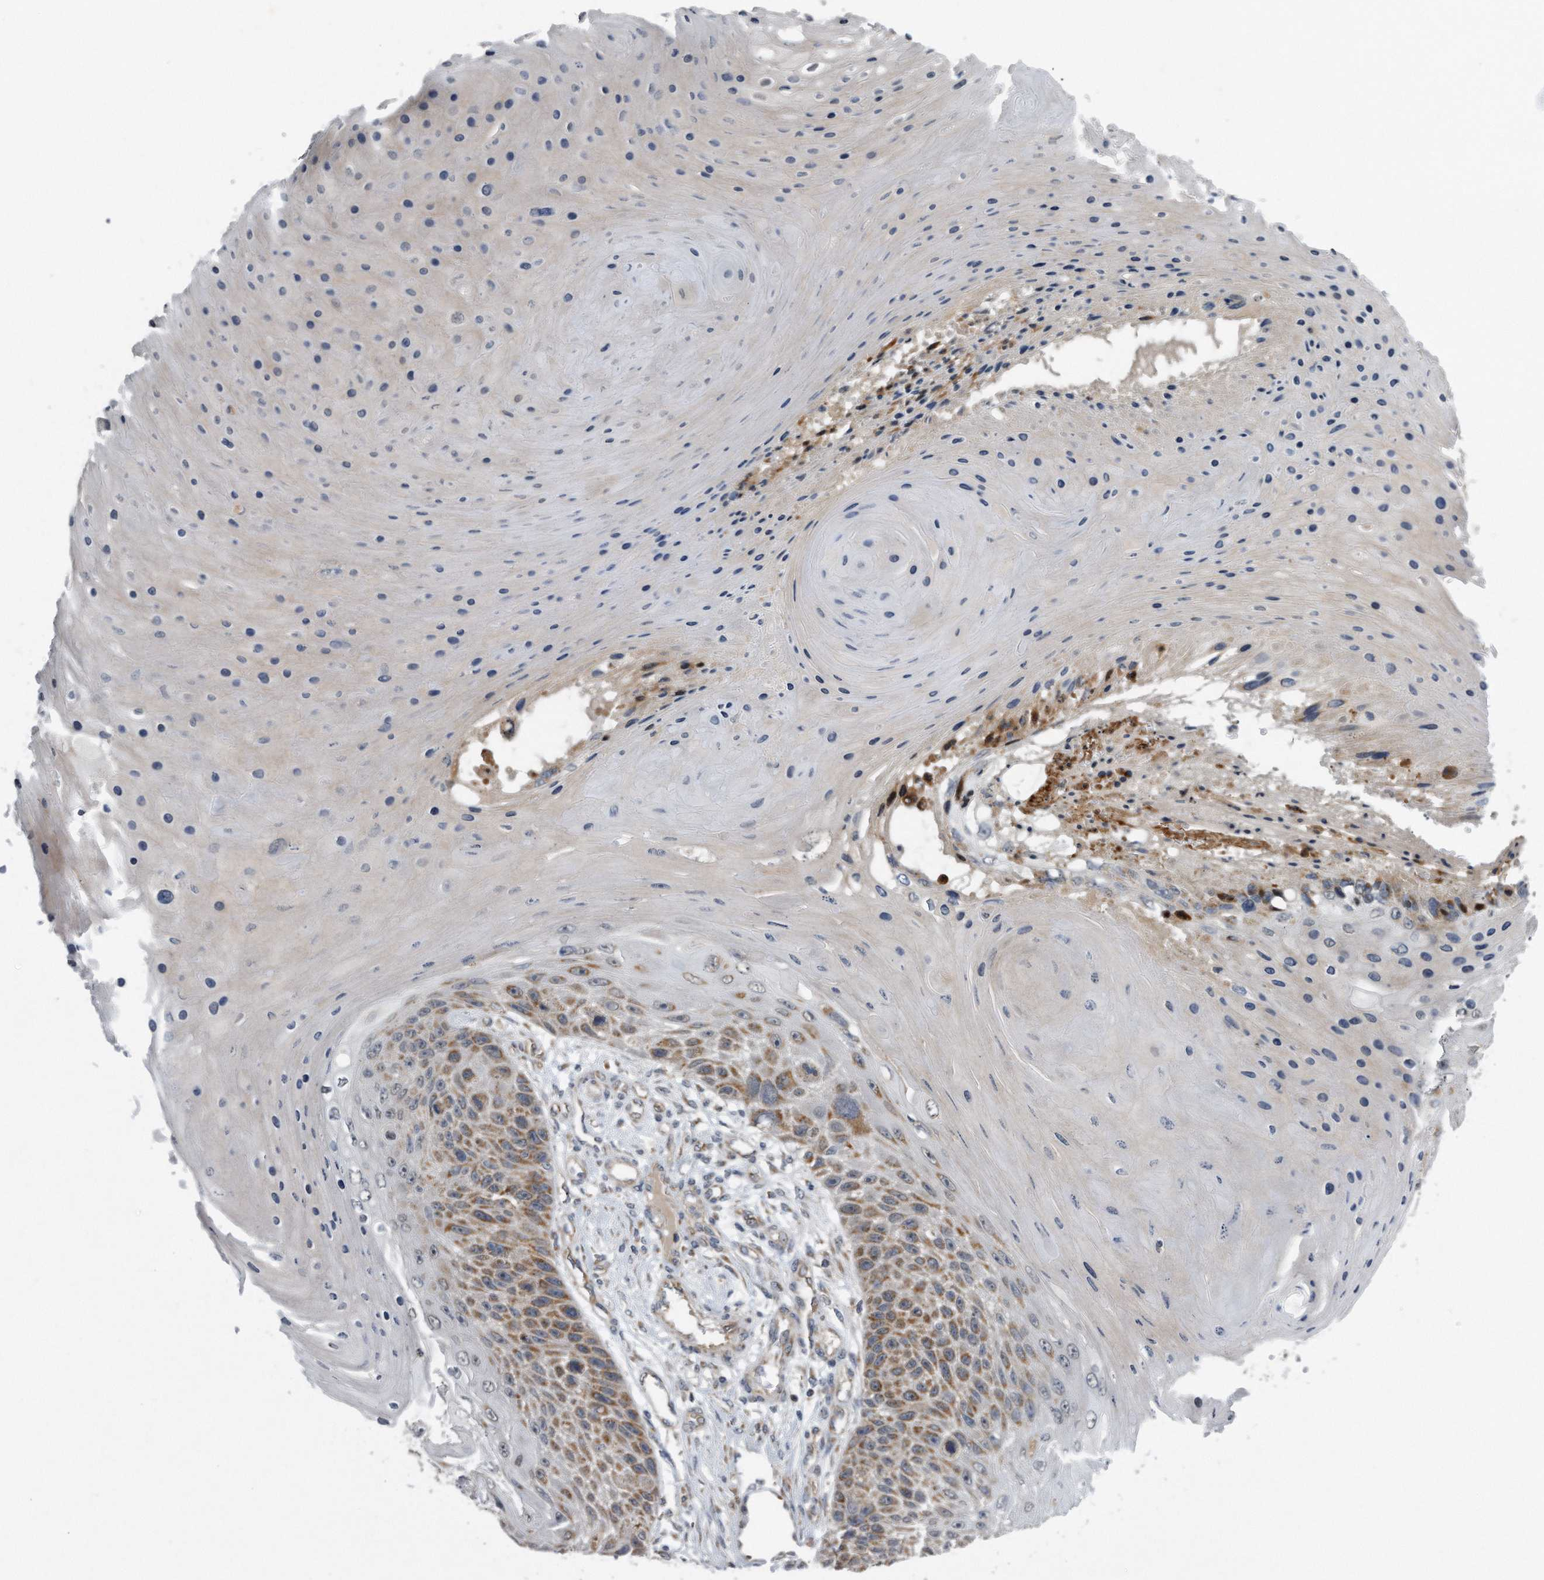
{"staining": {"intensity": "moderate", "quantity": "25%-75%", "location": "cytoplasmic/membranous"}, "tissue": "skin cancer", "cell_type": "Tumor cells", "image_type": "cancer", "snomed": [{"axis": "morphology", "description": "Squamous cell carcinoma, NOS"}, {"axis": "topography", "description": "Skin"}], "caption": "Skin cancer stained for a protein (brown) displays moderate cytoplasmic/membranous positive staining in approximately 25%-75% of tumor cells.", "gene": "LYRM4", "patient": {"sex": "female", "age": 88}}